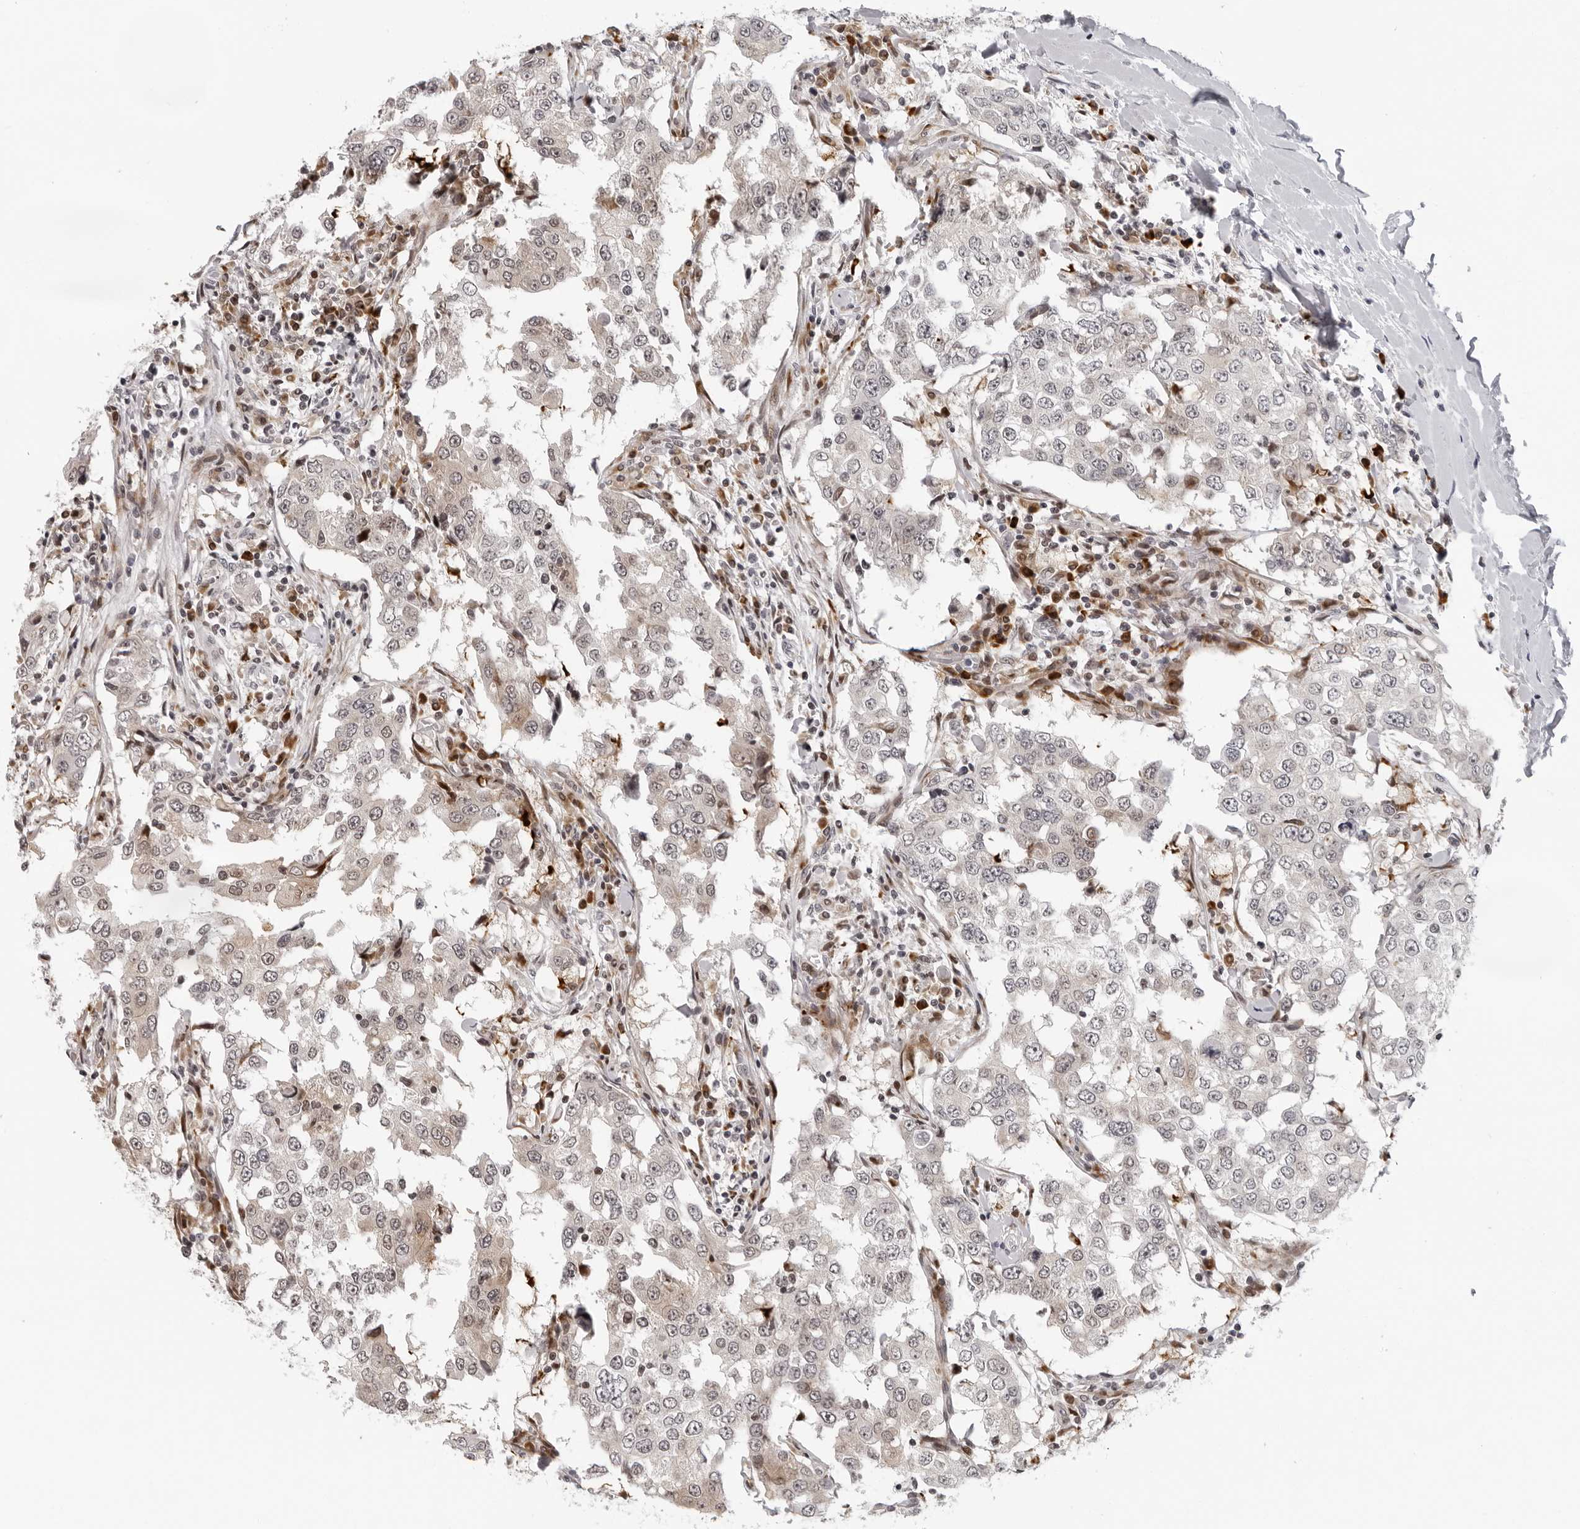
{"staining": {"intensity": "weak", "quantity": "25%-75%", "location": "cytoplasmic/membranous,nuclear"}, "tissue": "breast cancer", "cell_type": "Tumor cells", "image_type": "cancer", "snomed": [{"axis": "morphology", "description": "Duct carcinoma"}, {"axis": "topography", "description": "Breast"}], "caption": "DAB immunohistochemical staining of breast cancer displays weak cytoplasmic/membranous and nuclear protein positivity in about 25%-75% of tumor cells. (Stains: DAB (3,3'-diaminobenzidine) in brown, nuclei in blue, Microscopy: brightfield microscopy at high magnification).", "gene": "PIP4K2C", "patient": {"sex": "female", "age": 27}}